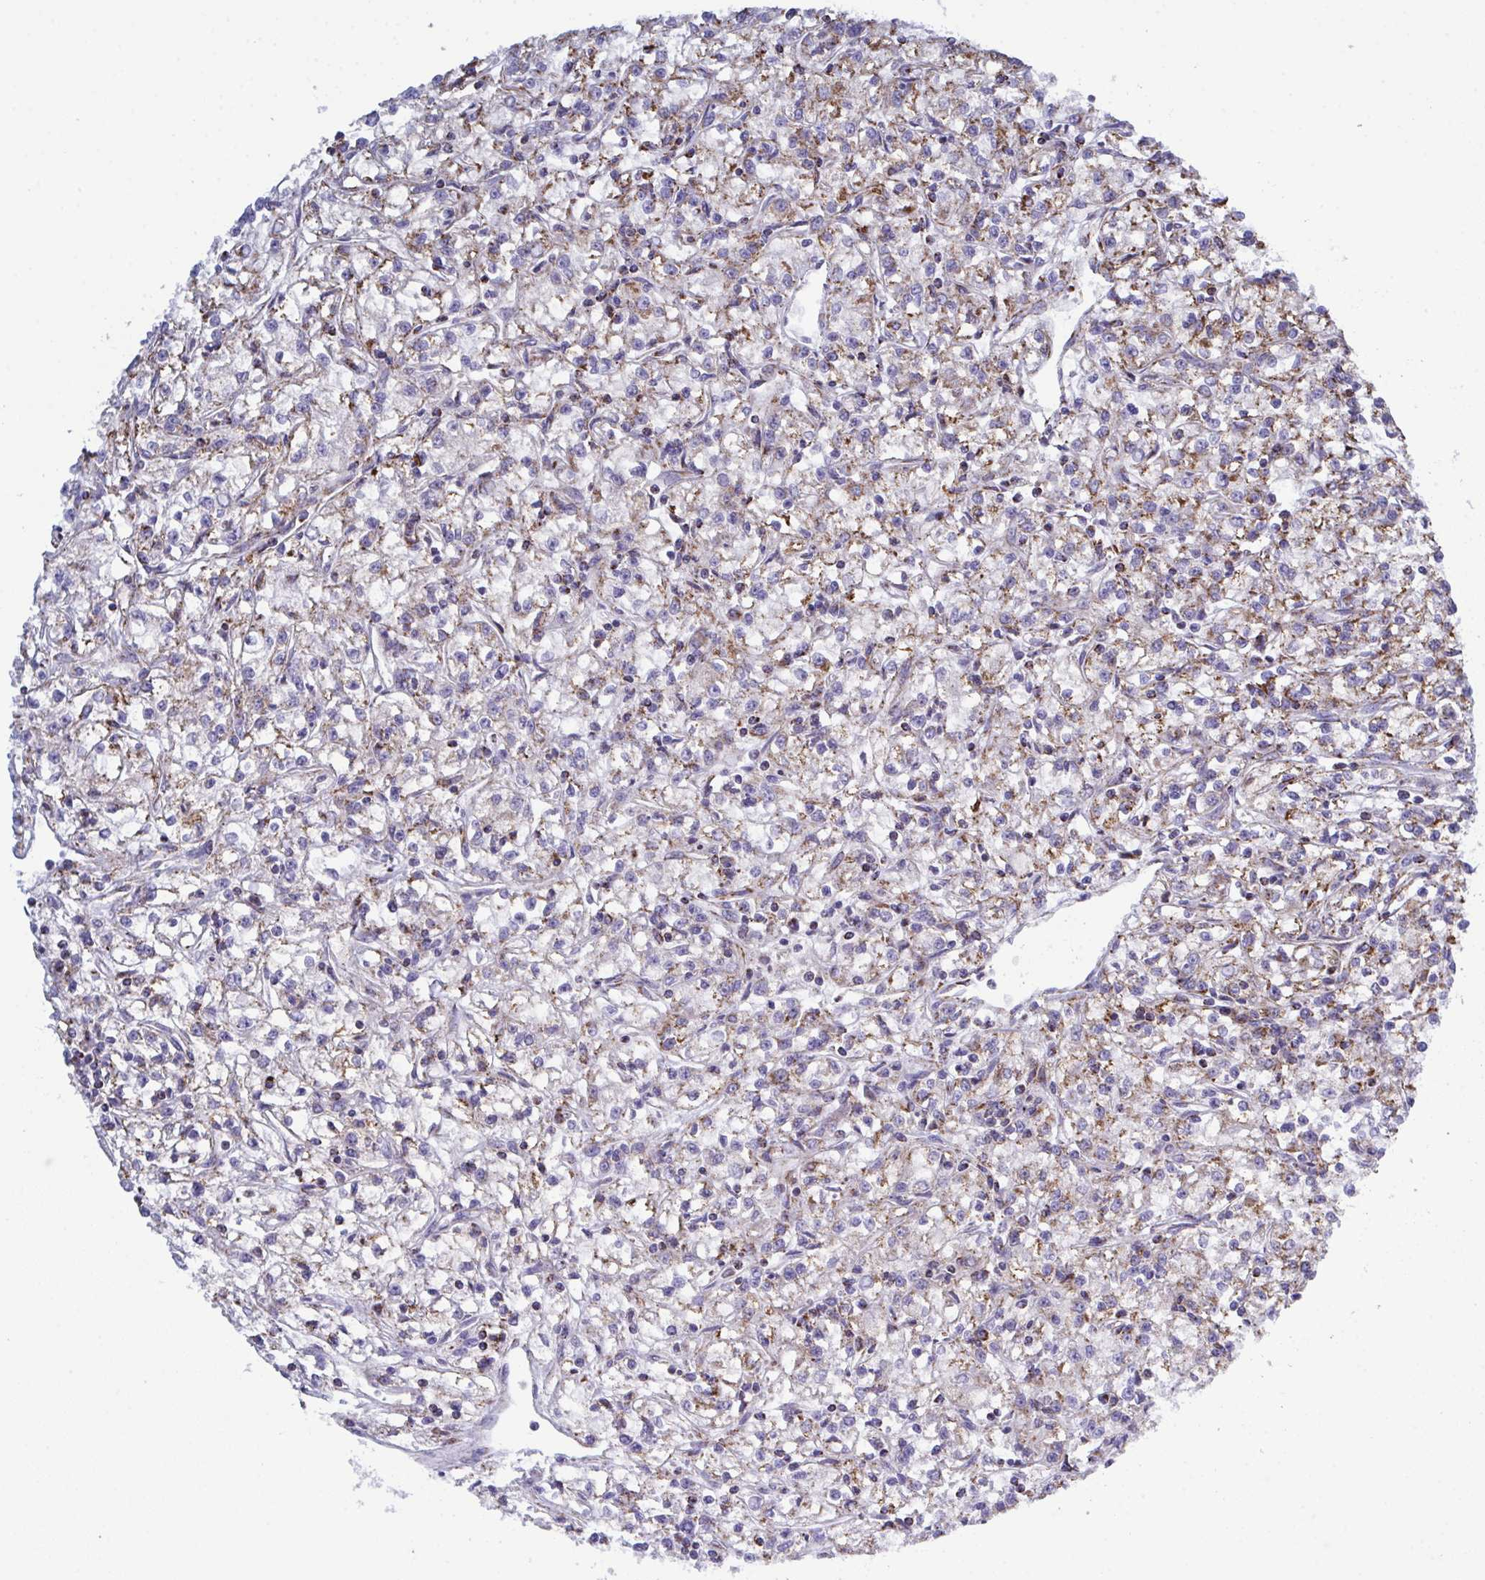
{"staining": {"intensity": "weak", "quantity": "<25%", "location": "cytoplasmic/membranous"}, "tissue": "renal cancer", "cell_type": "Tumor cells", "image_type": "cancer", "snomed": [{"axis": "morphology", "description": "Adenocarcinoma, NOS"}, {"axis": "topography", "description": "Kidney"}], "caption": "High magnification brightfield microscopy of adenocarcinoma (renal) stained with DAB (3,3'-diaminobenzidine) (brown) and counterstained with hematoxylin (blue): tumor cells show no significant expression. (DAB IHC with hematoxylin counter stain).", "gene": "CSDE1", "patient": {"sex": "female", "age": 59}}